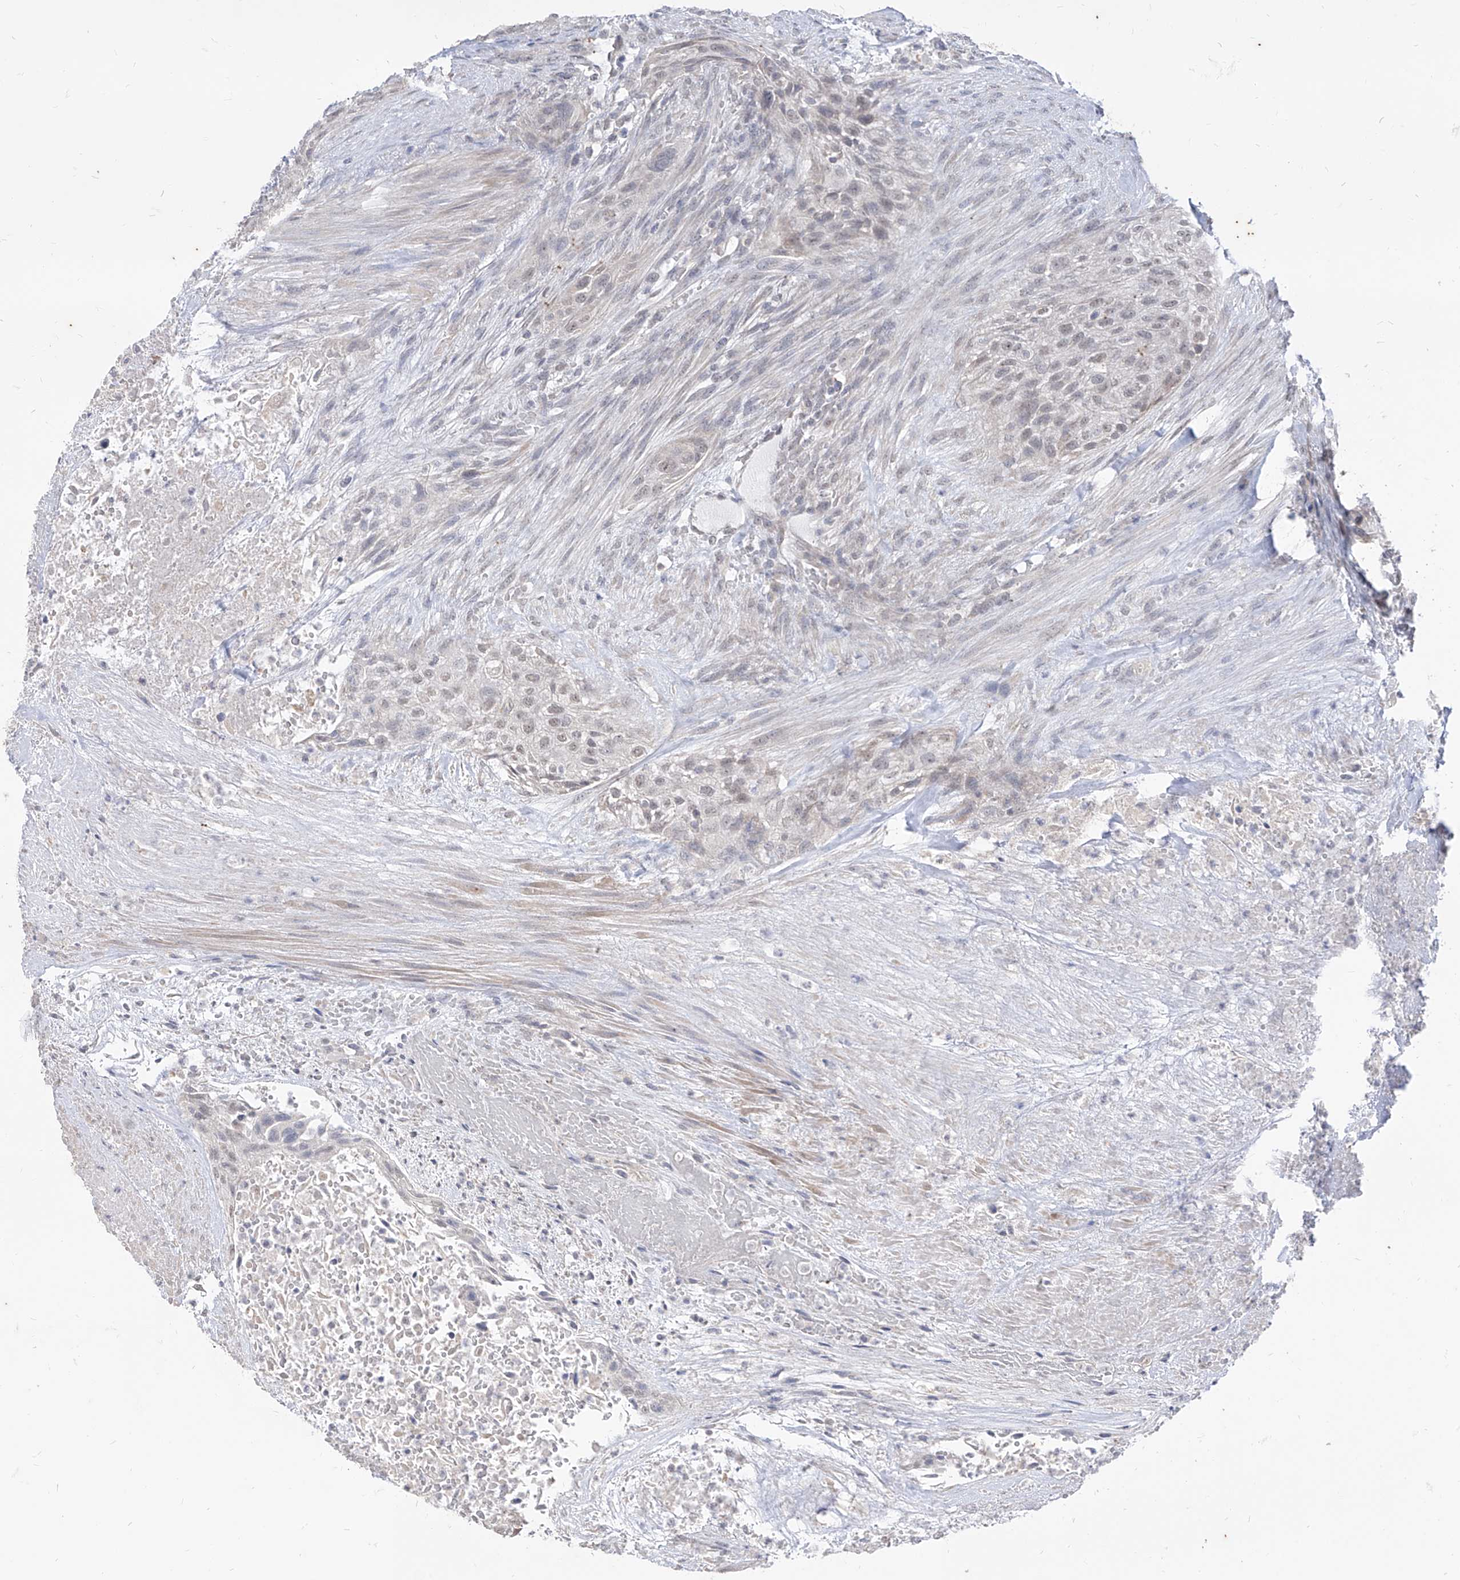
{"staining": {"intensity": "weak", "quantity": "<25%", "location": "nuclear"}, "tissue": "urothelial cancer", "cell_type": "Tumor cells", "image_type": "cancer", "snomed": [{"axis": "morphology", "description": "Urothelial carcinoma, High grade"}, {"axis": "topography", "description": "Urinary bladder"}], "caption": "This is an IHC histopathology image of human urothelial cancer. There is no staining in tumor cells.", "gene": "PHF20L1", "patient": {"sex": "male", "age": 35}}